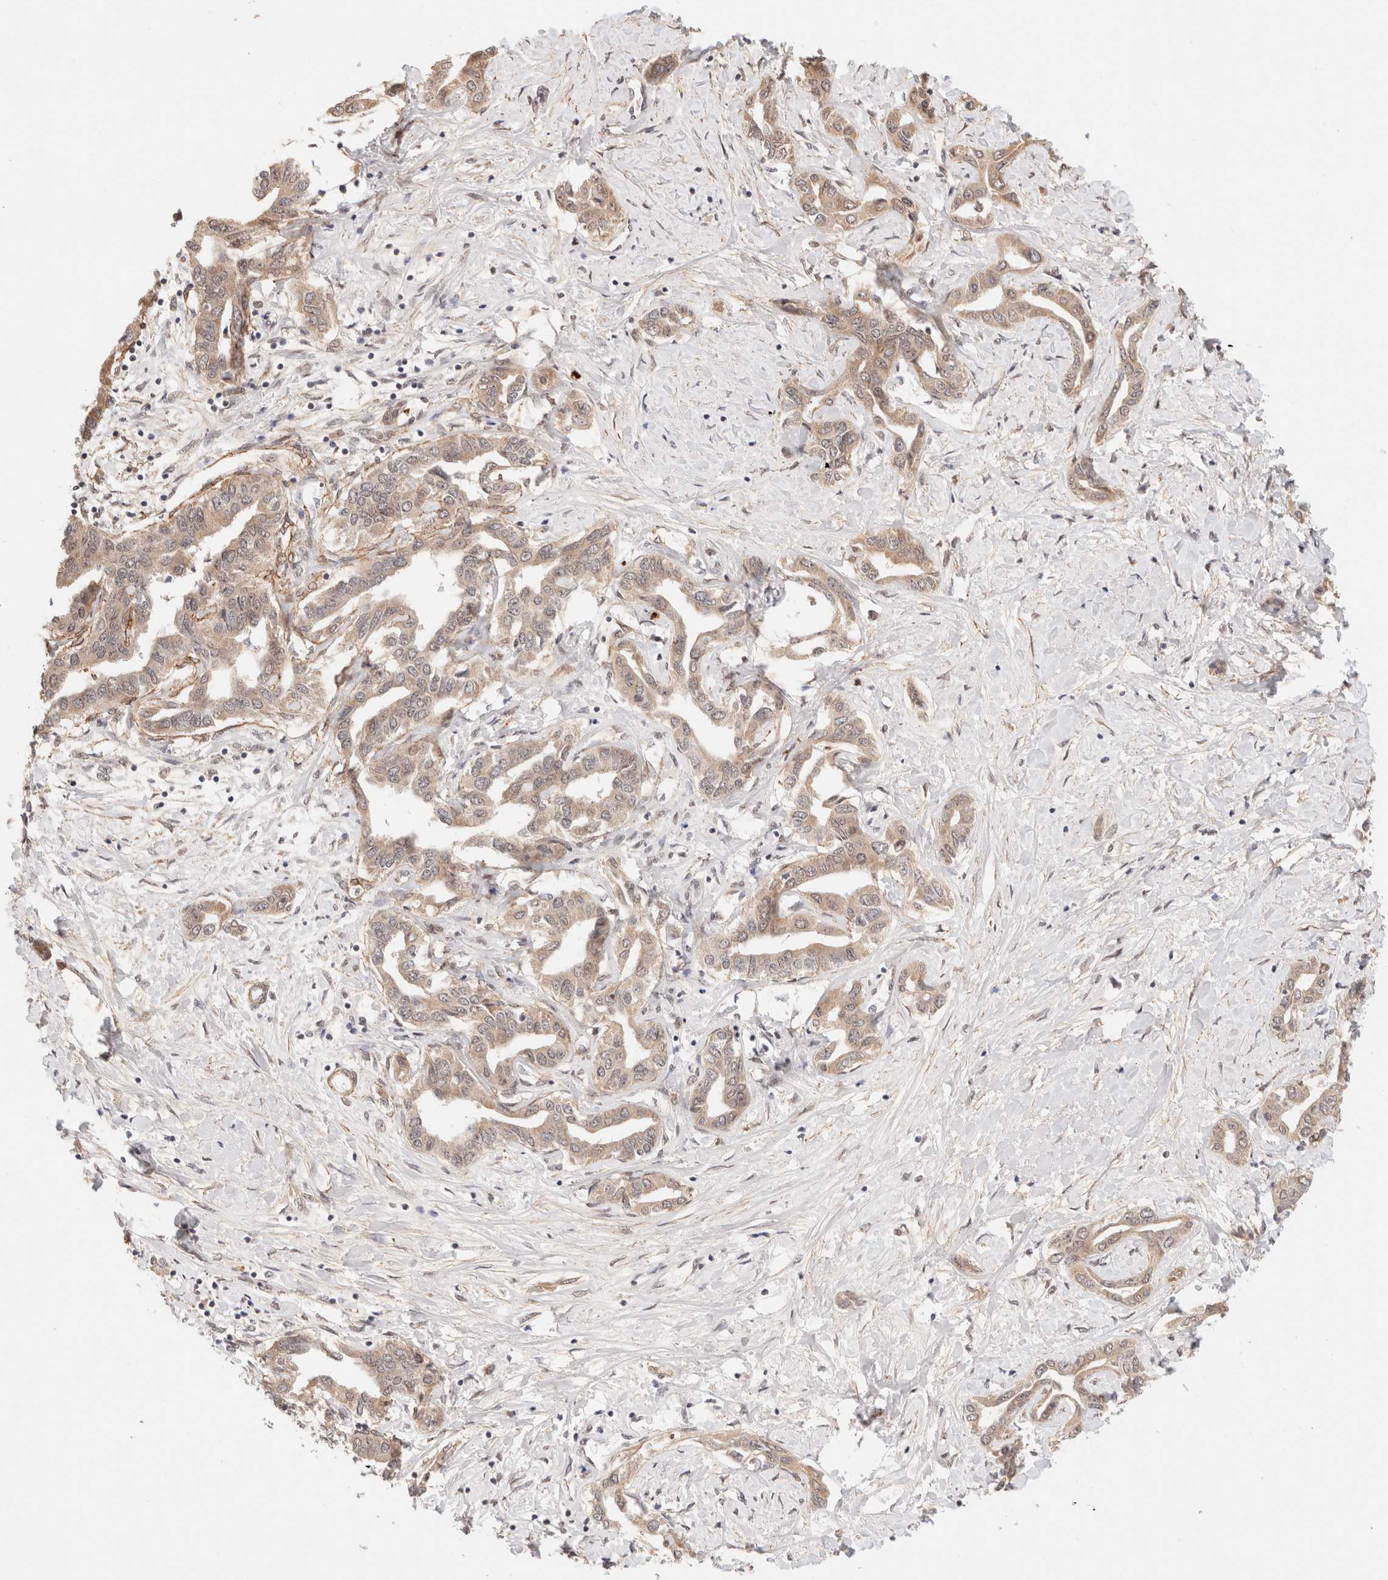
{"staining": {"intensity": "weak", "quantity": ">75%", "location": "cytoplasmic/membranous"}, "tissue": "liver cancer", "cell_type": "Tumor cells", "image_type": "cancer", "snomed": [{"axis": "morphology", "description": "Cholangiocarcinoma"}, {"axis": "topography", "description": "Liver"}], "caption": "Immunohistochemical staining of human liver cancer exhibits low levels of weak cytoplasmic/membranous protein expression in about >75% of tumor cells.", "gene": "BRPF3", "patient": {"sex": "male", "age": 59}}